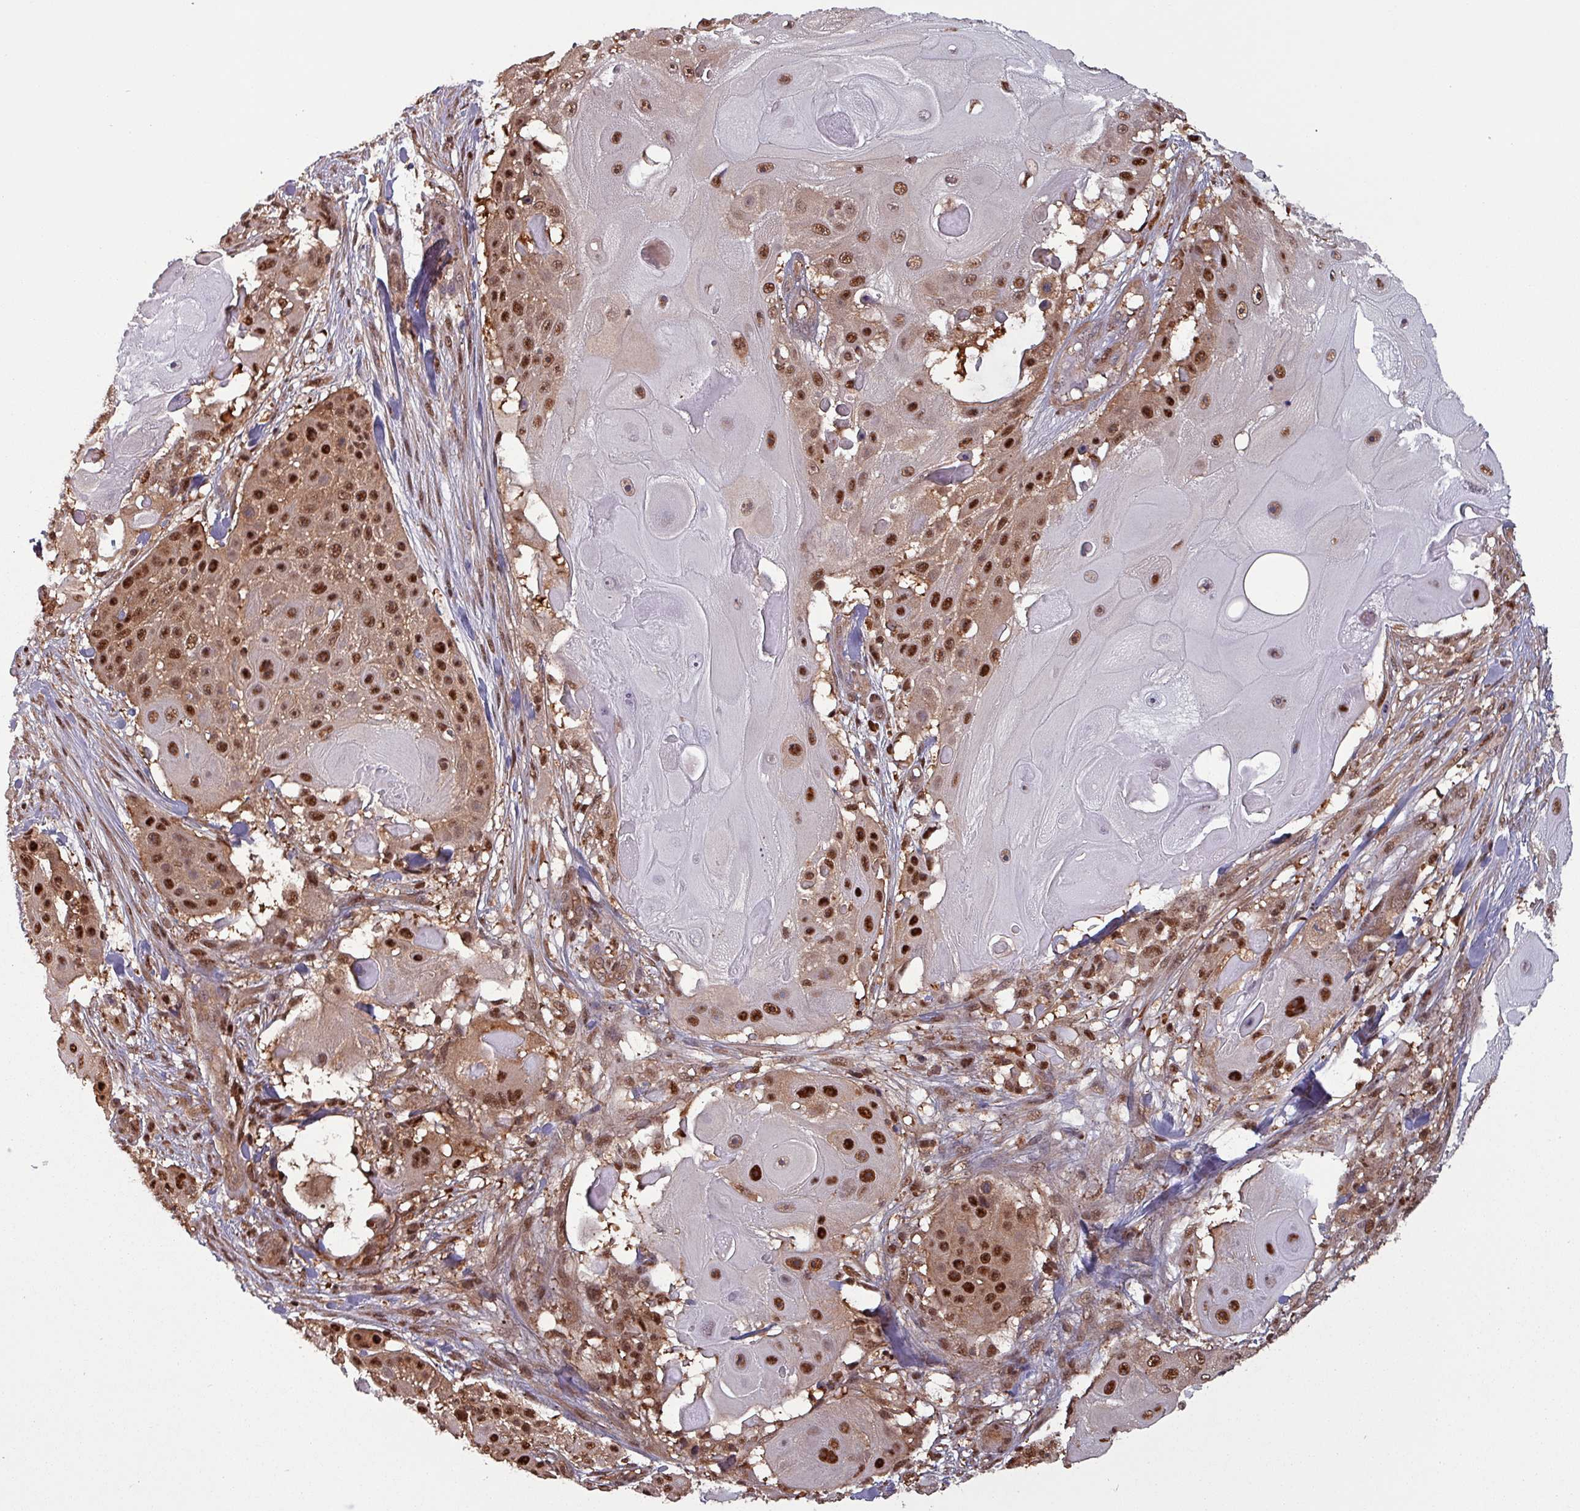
{"staining": {"intensity": "strong", "quantity": ">75%", "location": "cytoplasmic/membranous,nuclear"}, "tissue": "skin cancer", "cell_type": "Tumor cells", "image_type": "cancer", "snomed": [{"axis": "morphology", "description": "Squamous cell carcinoma, NOS"}, {"axis": "topography", "description": "Skin"}], "caption": "A brown stain shows strong cytoplasmic/membranous and nuclear staining of a protein in human squamous cell carcinoma (skin) tumor cells. The protein is stained brown, and the nuclei are stained in blue (DAB IHC with brightfield microscopy, high magnification).", "gene": "PSMB8", "patient": {"sex": "female", "age": 86}}